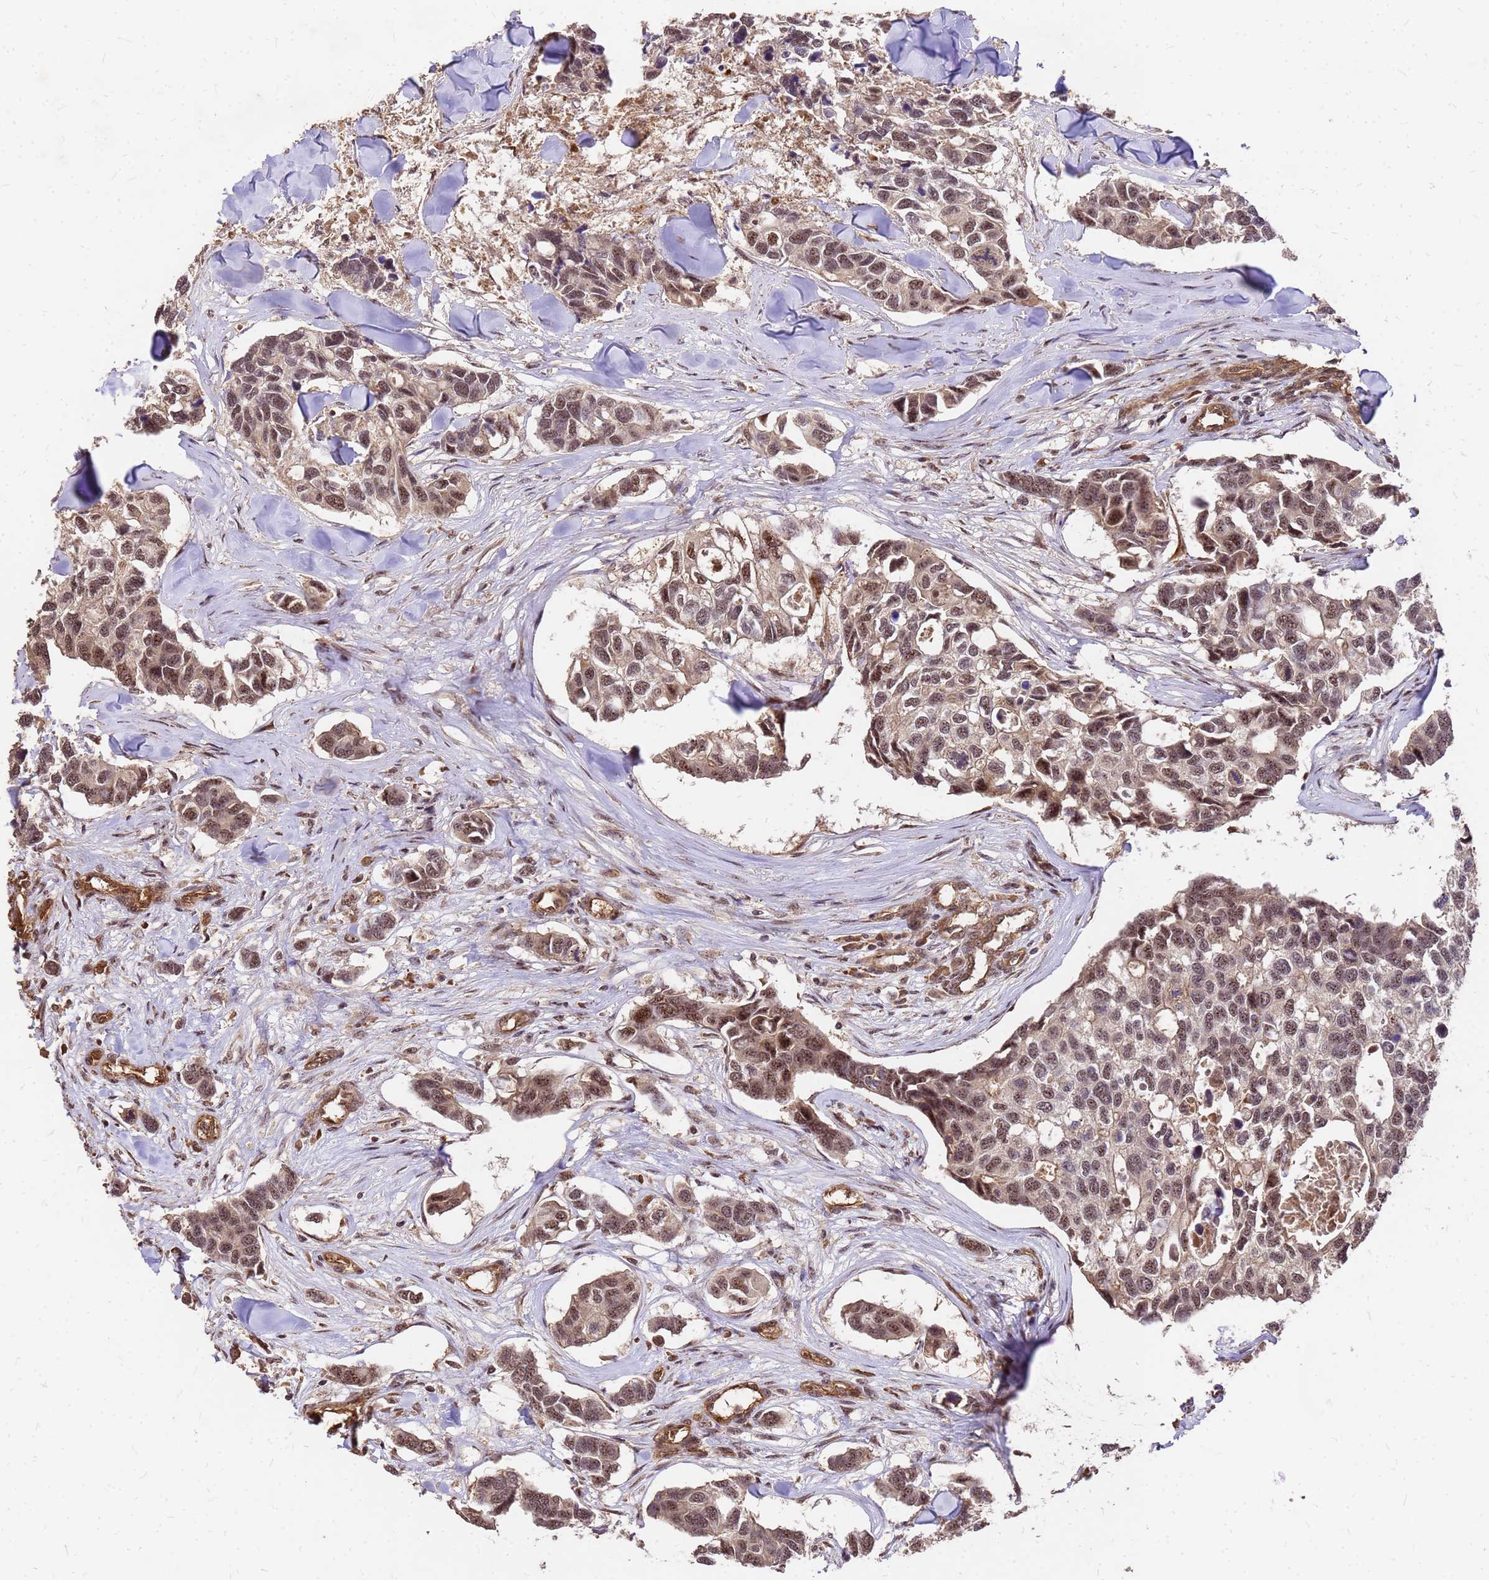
{"staining": {"intensity": "moderate", "quantity": "25%-75%", "location": "nuclear"}, "tissue": "breast cancer", "cell_type": "Tumor cells", "image_type": "cancer", "snomed": [{"axis": "morphology", "description": "Duct carcinoma"}, {"axis": "topography", "description": "Breast"}], "caption": "Breast cancer stained for a protein (brown) demonstrates moderate nuclear positive expression in approximately 25%-75% of tumor cells.", "gene": "GPATCH8", "patient": {"sex": "female", "age": 83}}